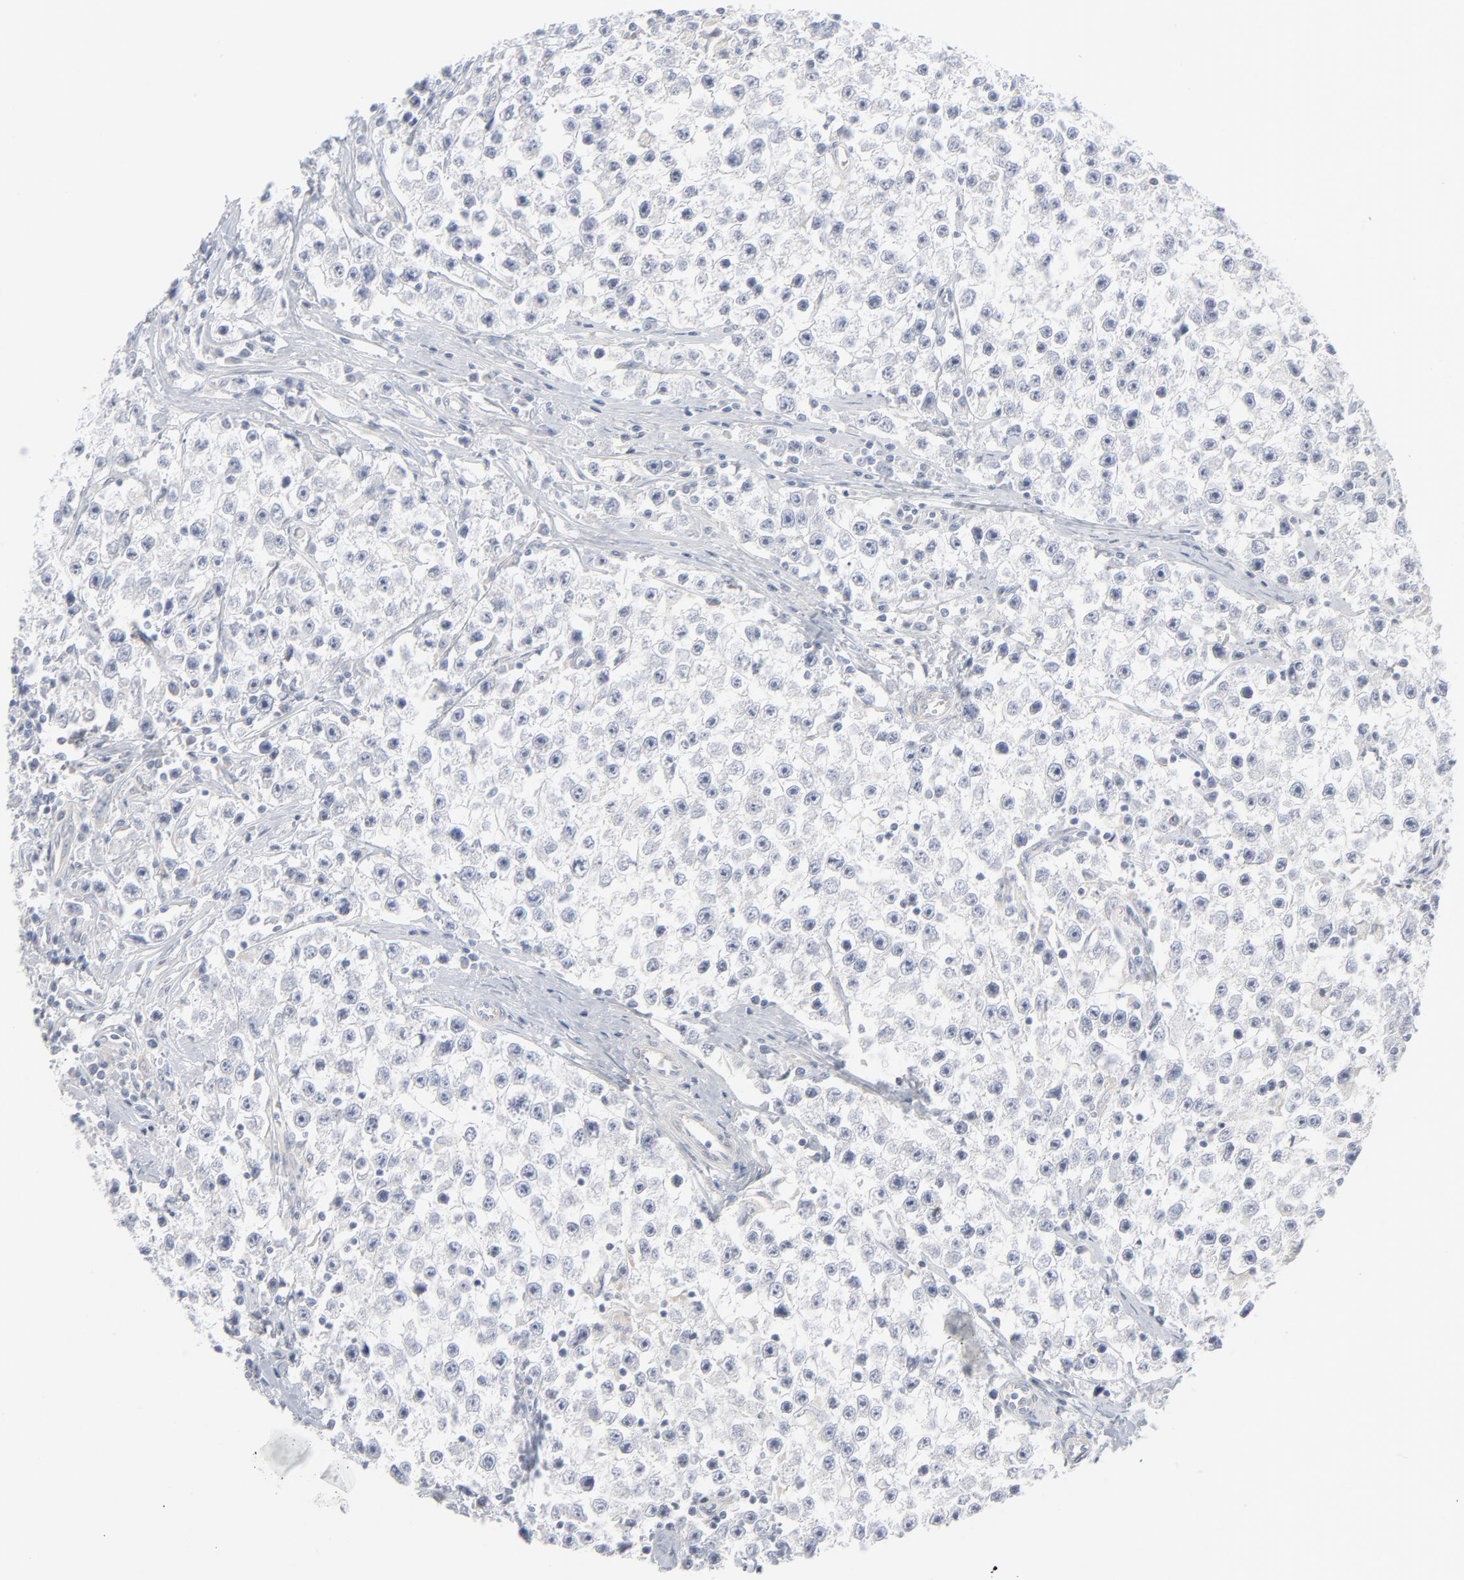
{"staining": {"intensity": "negative", "quantity": "none", "location": "none"}, "tissue": "testis cancer", "cell_type": "Tumor cells", "image_type": "cancer", "snomed": [{"axis": "morphology", "description": "Seminoma, NOS"}, {"axis": "topography", "description": "Testis"}], "caption": "Immunohistochemistry (IHC) micrograph of human testis seminoma stained for a protein (brown), which exhibits no staining in tumor cells.", "gene": "KDSR", "patient": {"sex": "male", "age": 35}}